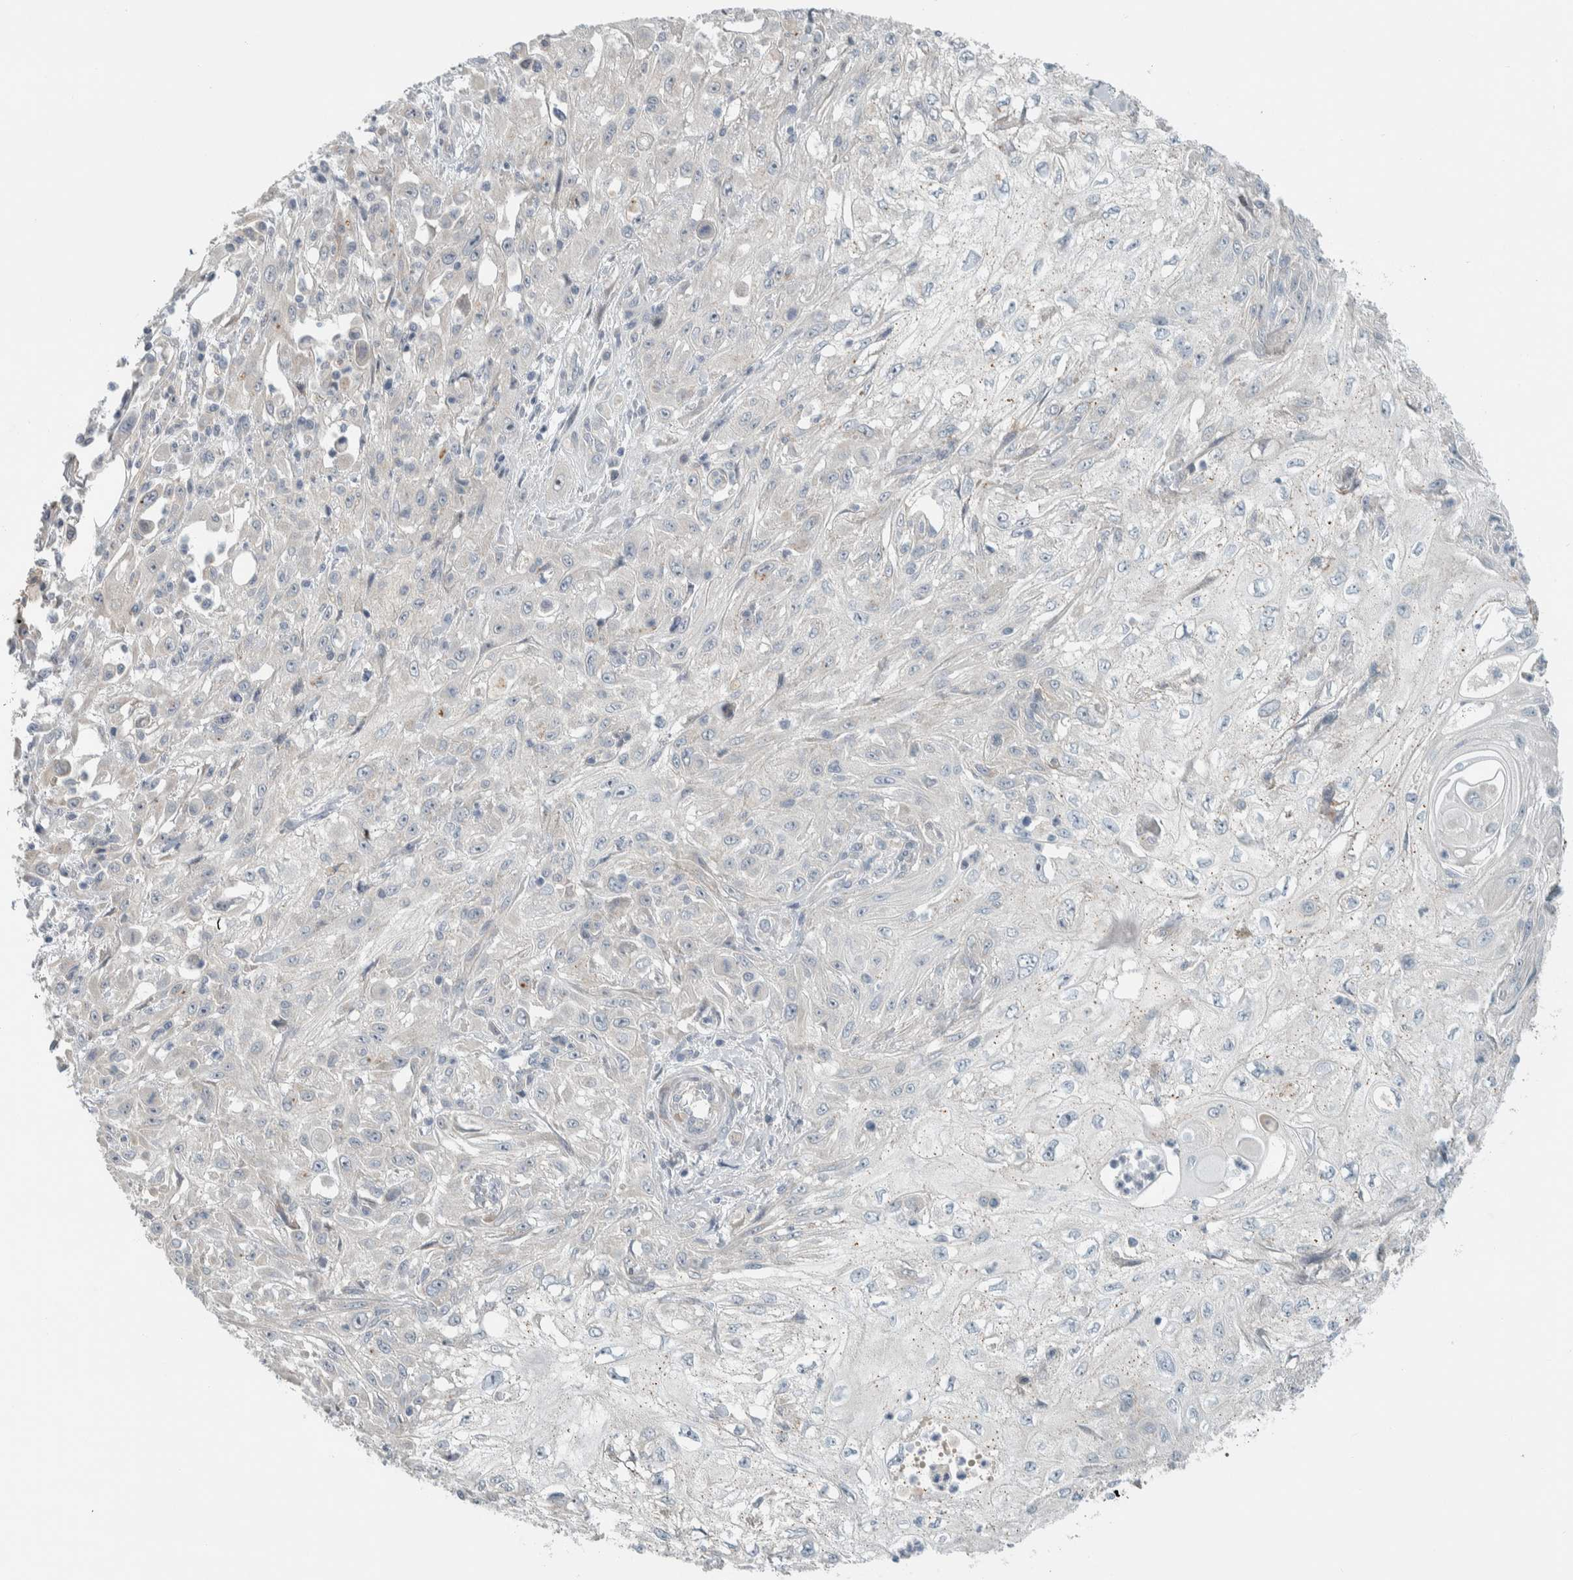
{"staining": {"intensity": "negative", "quantity": "none", "location": "none"}, "tissue": "skin cancer", "cell_type": "Tumor cells", "image_type": "cancer", "snomed": [{"axis": "morphology", "description": "Squamous cell carcinoma, NOS"}, {"axis": "morphology", "description": "Squamous cell carcinoma, metastatic, NOS"}, {"axis": "topography", "description": "Skin"}, {"axis": "topography", "description": "Lymph node"}], "caption": "DAB immunohistochemical staining of skin cancer exhibits no significant staining in tumor cells.", "gene": "HGS", "patient": {"sex": "male", "age": 75}}